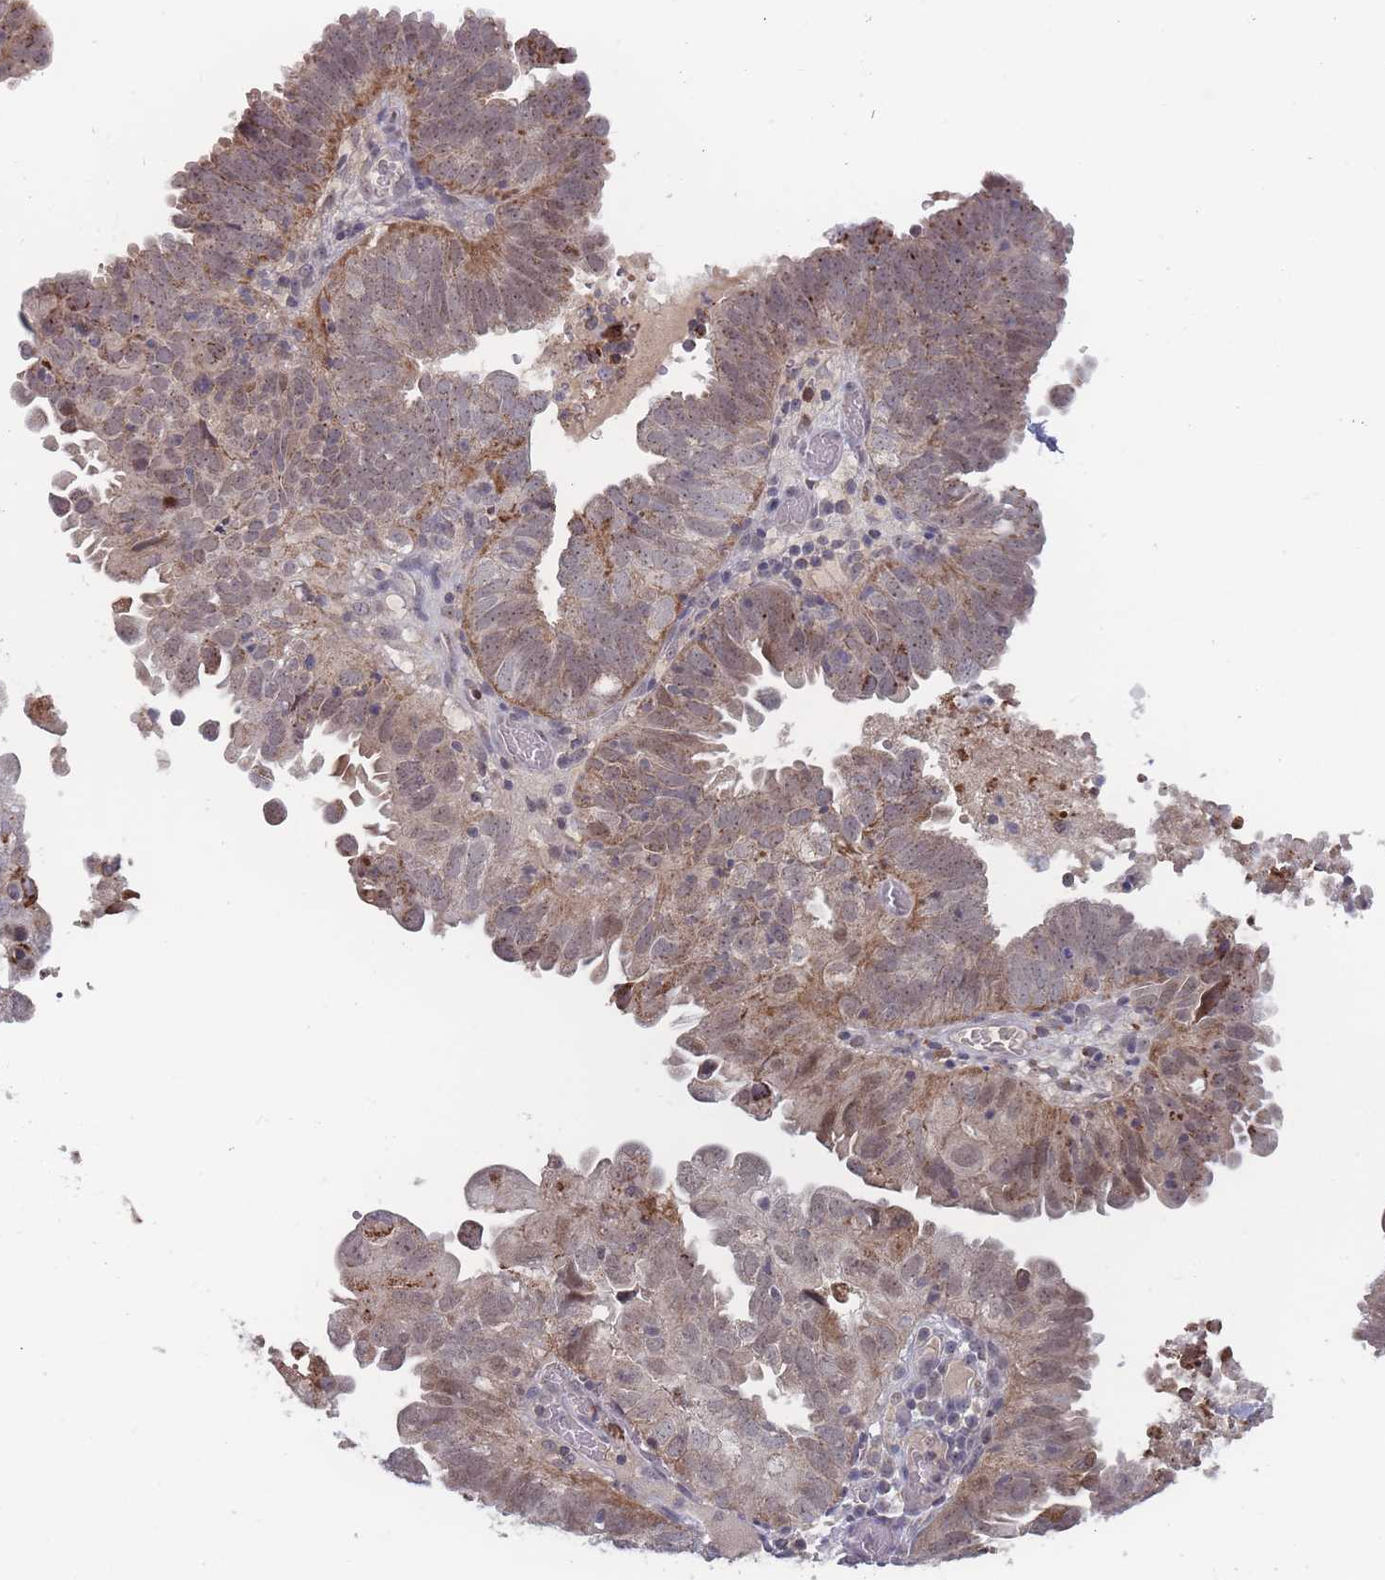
{"staining": {"intensity": "moderate", "quantity": "<25%", "location": "cytoplasmic/membranous,nuclear"}, "tissue": "endometrial cancer", "cell_type": "Tumor cells", "image_type": "cancer", "snomed": [{"axis": "morphology", "description": "Adenocarcinoma, NOS"}, {"axis": "topography", "description": "Uterus"}], "caption": "Endometrial cancer was stained to show a protein in brown. There is low levels of moderate cytoplasmic/membranous and nuclear expression in about <25% of tumor cells. (DAB (3,3'-diaminobenzidine) = brown stain, brightfield microscopy at high magnification).", "gene": "TMEM232", "patient": {"sex": "female", "age": 77}}